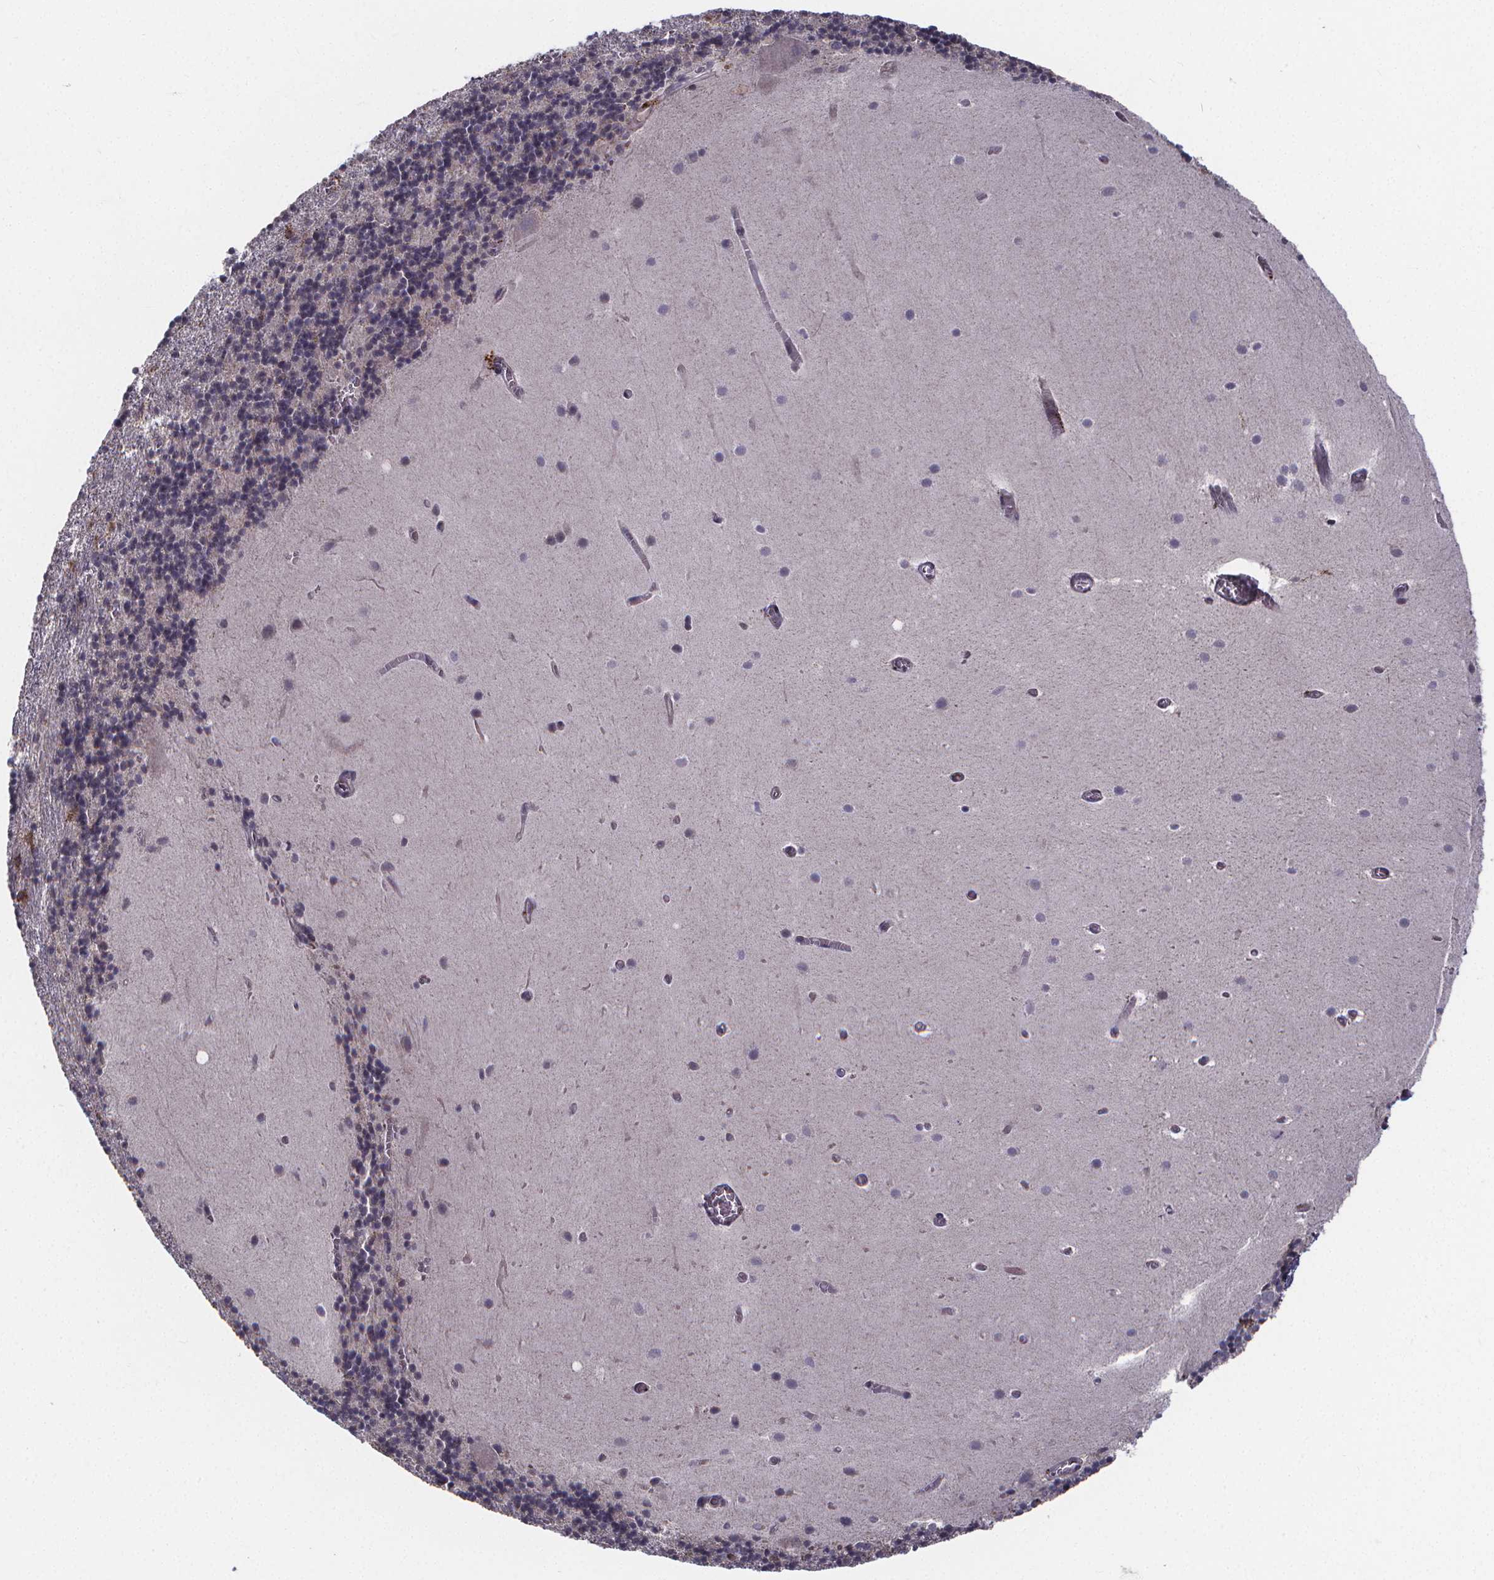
{"staining": {"intensity": "negative", "quantity": "none", "location": "none"}, "tissue": "cerebellum", "cell_type": "Cells in granular layer", "image_type": "normal", "snomed": [{"axis": "morphology", "description": "Normal tissue, NOS"}, {"axis": "topography", "description": "Cerebellum"}], "caption": "Immunohistochemical staining of benign cerebellum reveals no significant positivity in cells in granular layer. (DAB (3,3'-diaminobenzidine) immunohistochemistry with hematoxylin counter stain).", "gene": "AGT", "patient": {"sex": "male", "age": 70}}